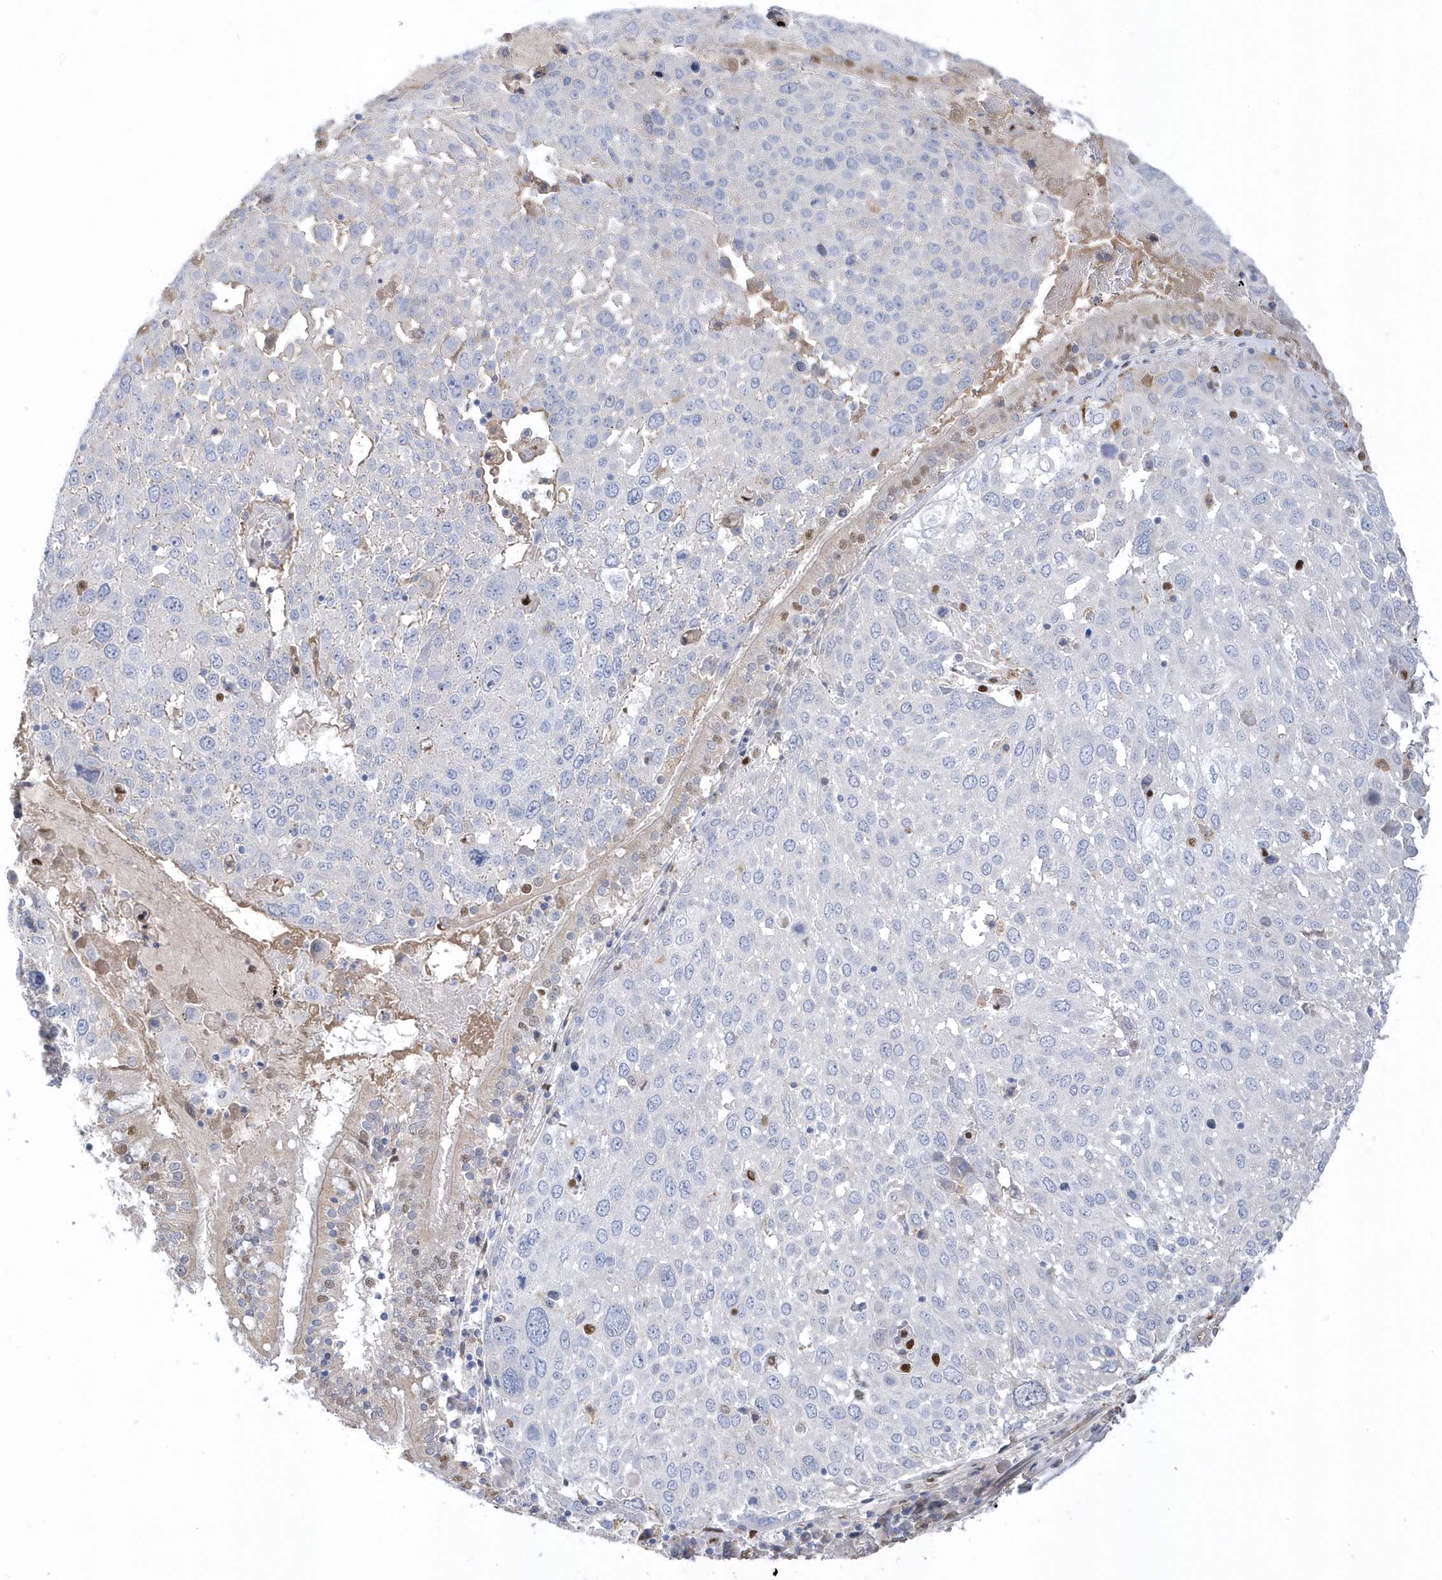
{"staining": {"intensity": "negative", "quantity": "none", "location": "none"}, "tissue": "lung cancer", "cell_type": "Tumor cells", "image_type": "cancer", "snomed": [{"axis": "morphology", "description": "Squamous cell carcinoma, NOS"}, {"axis": "topography", "description": "Lung"}], "caption": "An immunohistochemistry photomicrograph of lung cancer (squamous cell carcinoma) is shown. There is no staining in tumor cells of lung cancer (squamous cell carcinoma).", "gene": "GTPBP6", "patient": {"sex": "male", "age": 65}}